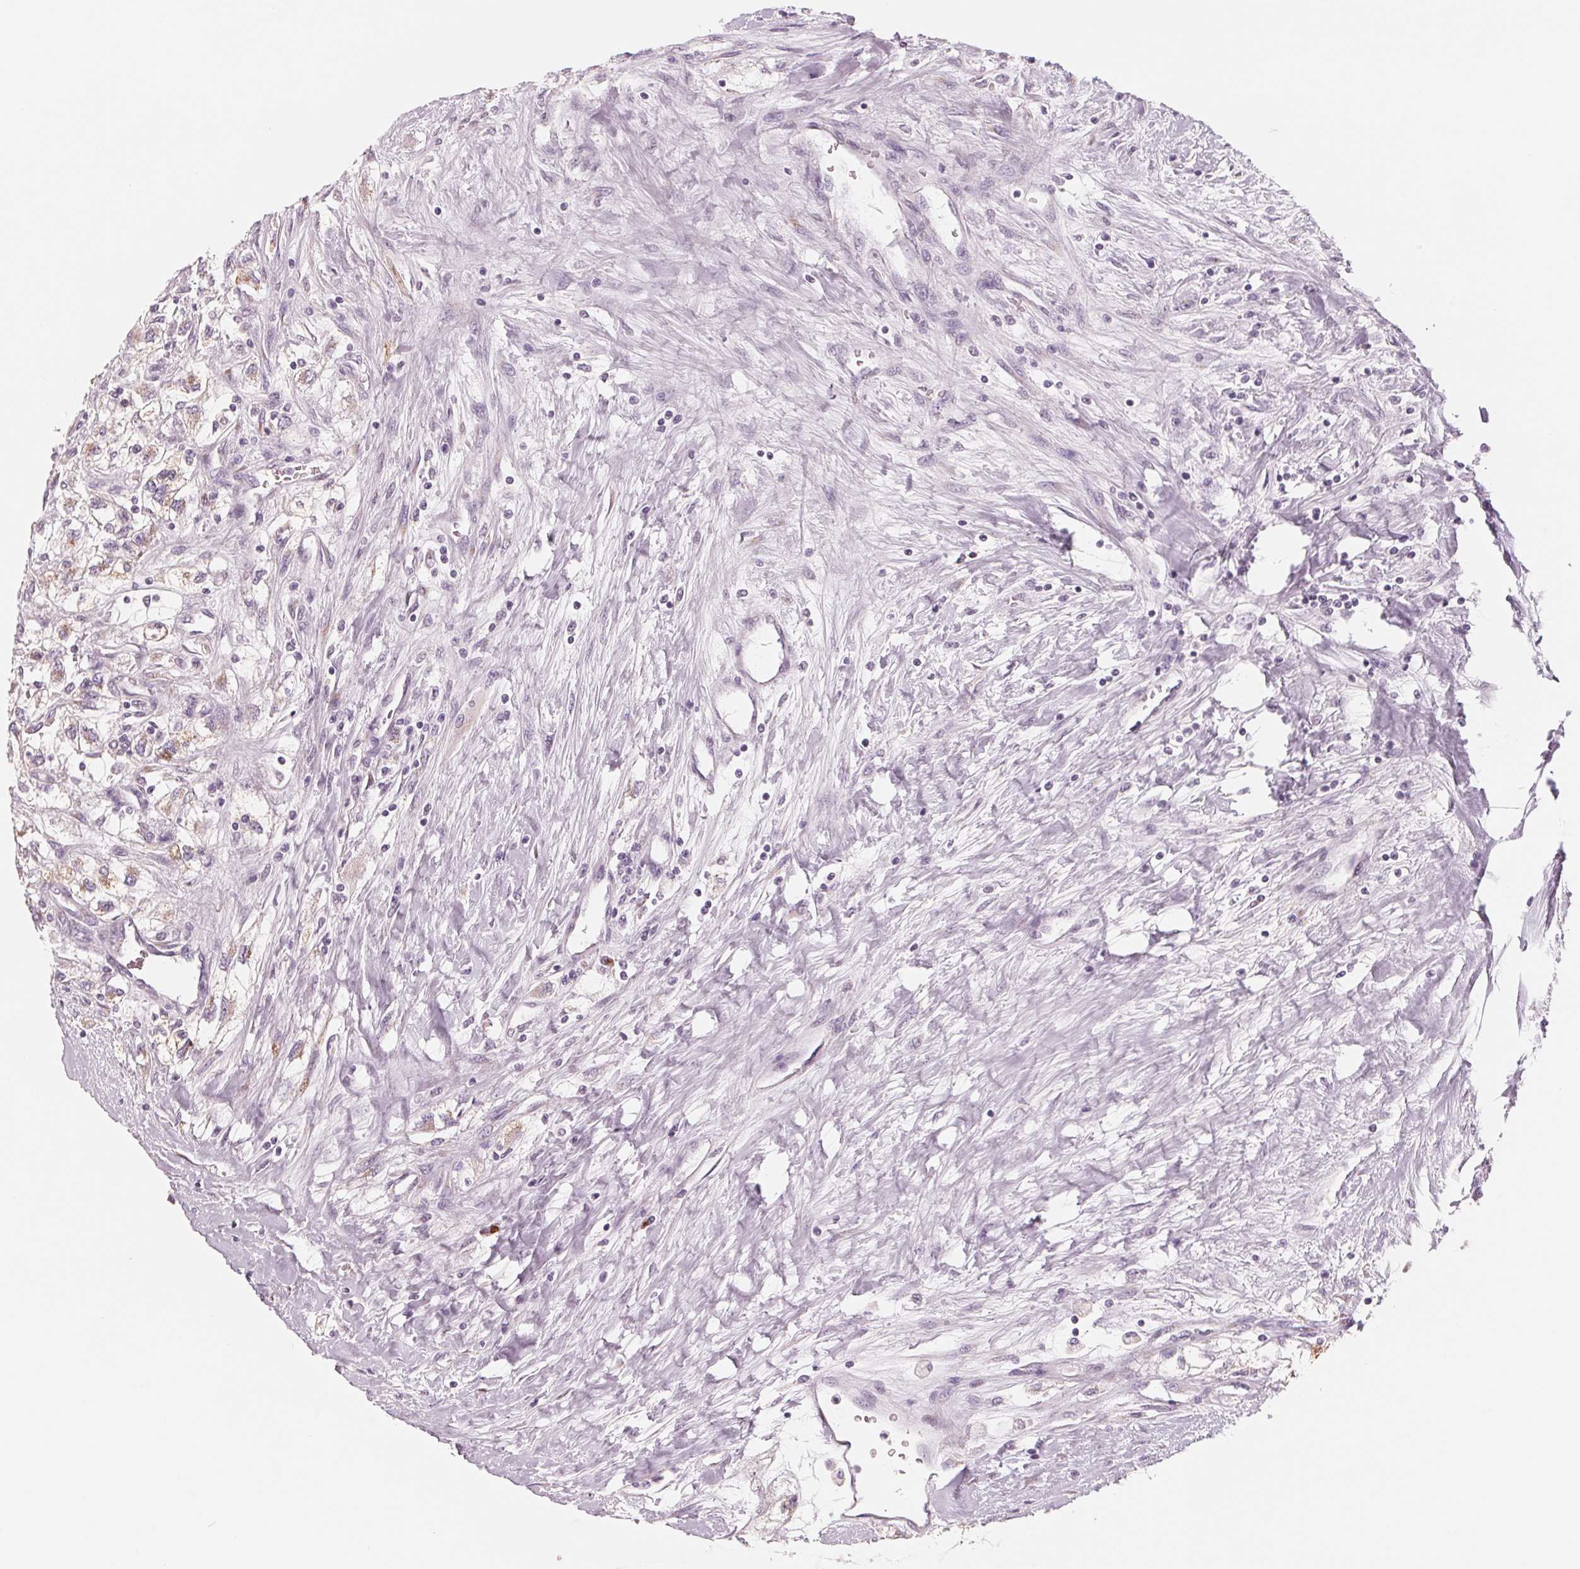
{"staining": {"intensity": "moderate", "quantity": "<25%", "location": "cytoplasmic/membranous"}, "tissue": "renal cancer", "cell_type": "Tumor cells", "image_type": "cancer", "snomed": [{"axis": "morphology", "description": "Adenocarcinoma, NOS"}, {"axis": "topography", "description": "Kidney"}], "caption": "Protein expression analysis of human renal adenocarcinoma reveals moderate cytoplasmic/membranous staining in about <25% of tumor cells.", "gene": "IL9R", "patient": {"sex": "male", "age": 59}}